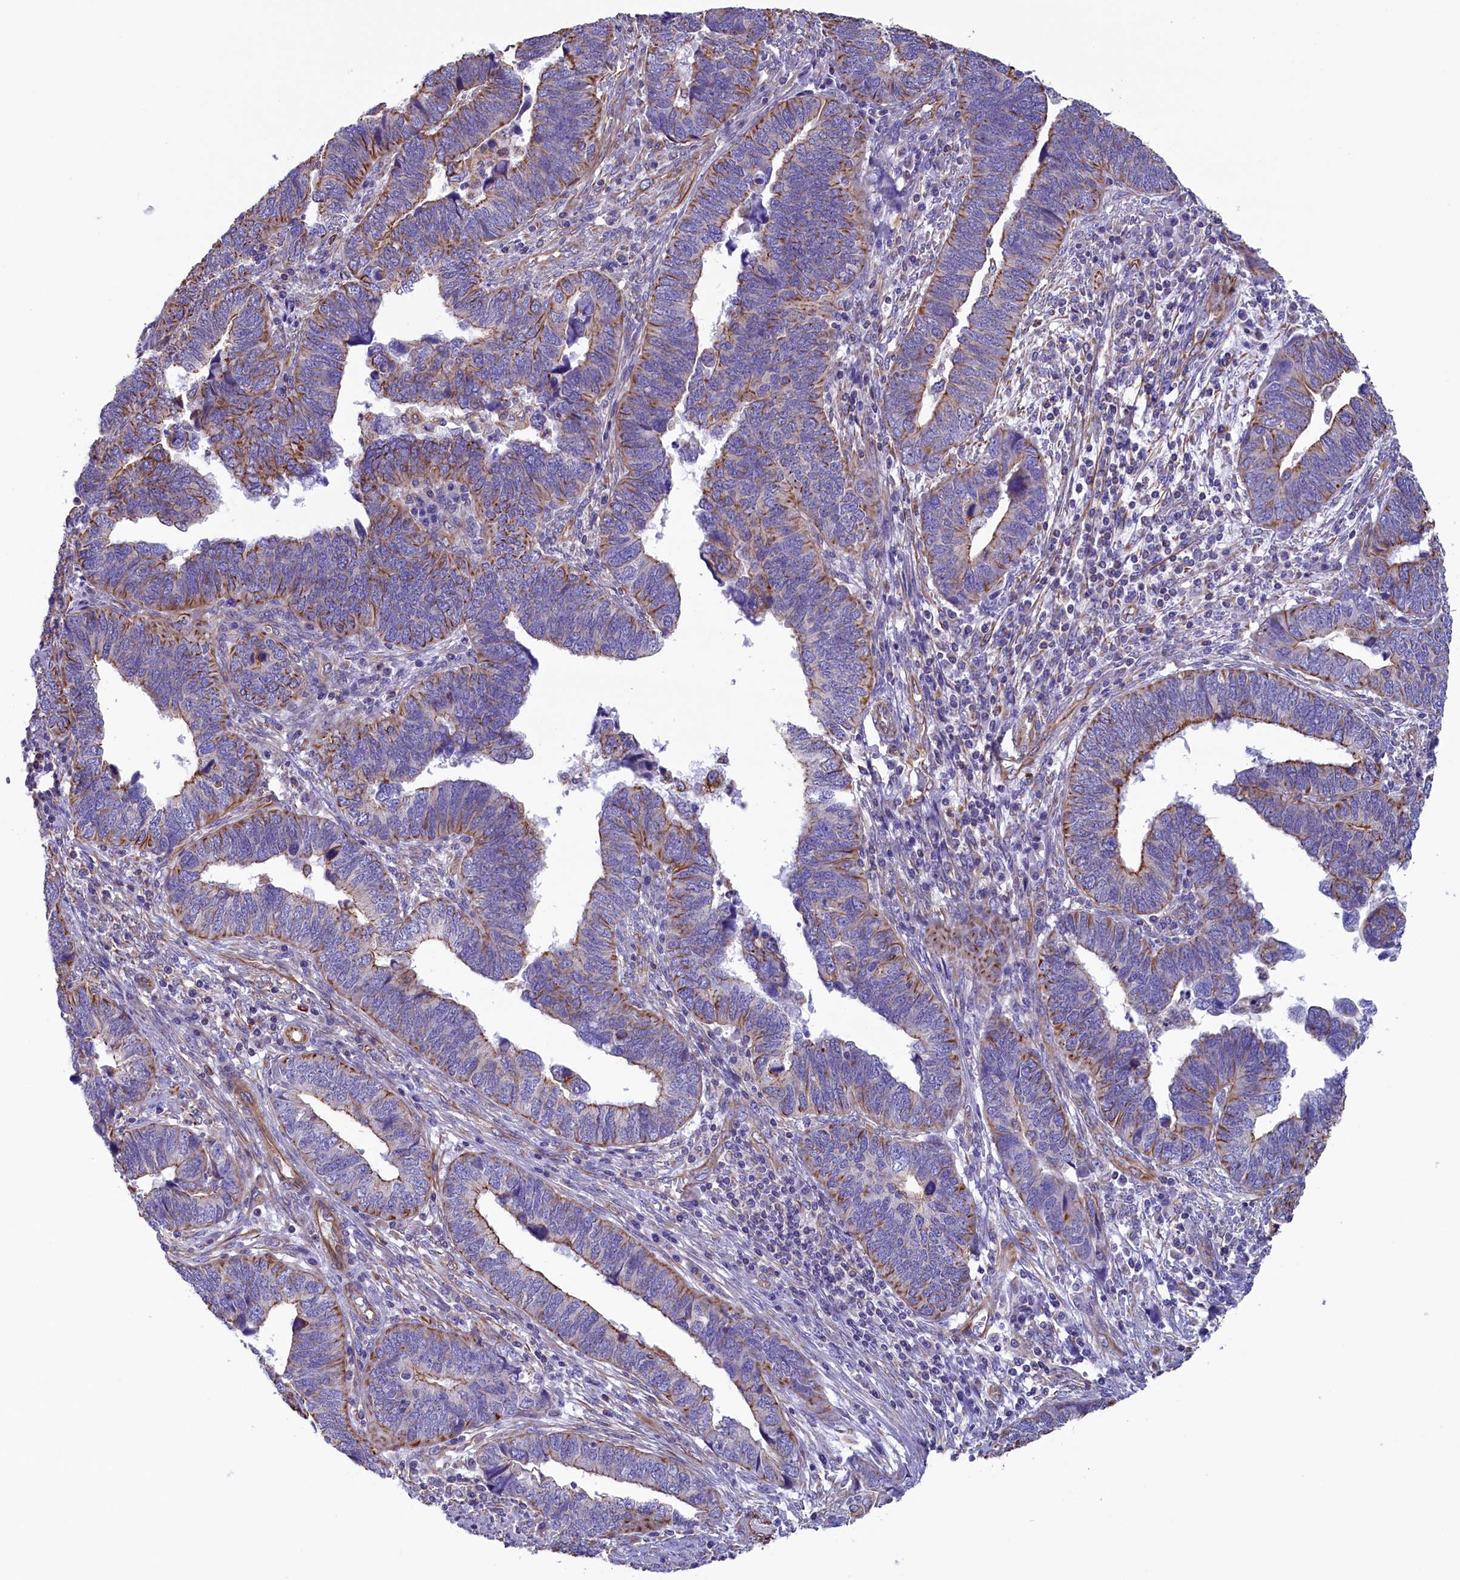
{"staining": {"intensity": "moderate", "quantity": "25%-75%", "location": "cytoplasmic/membranous"}, "tissue": "endometrial cancer", "cell_type": "Tumor cells", "image_type": "cancer", "snomed": [{"axis": "morphology", "description": "Adenocarcinoma, NOS"}, {"axis": "topography", "description": "Endometrium"}], "caption": "Human endometrial cancer stained with a protein marker displays moderate staining in tumor cells.", "gene": "GATB", "patient": {"sex": "female", "age": 79}}